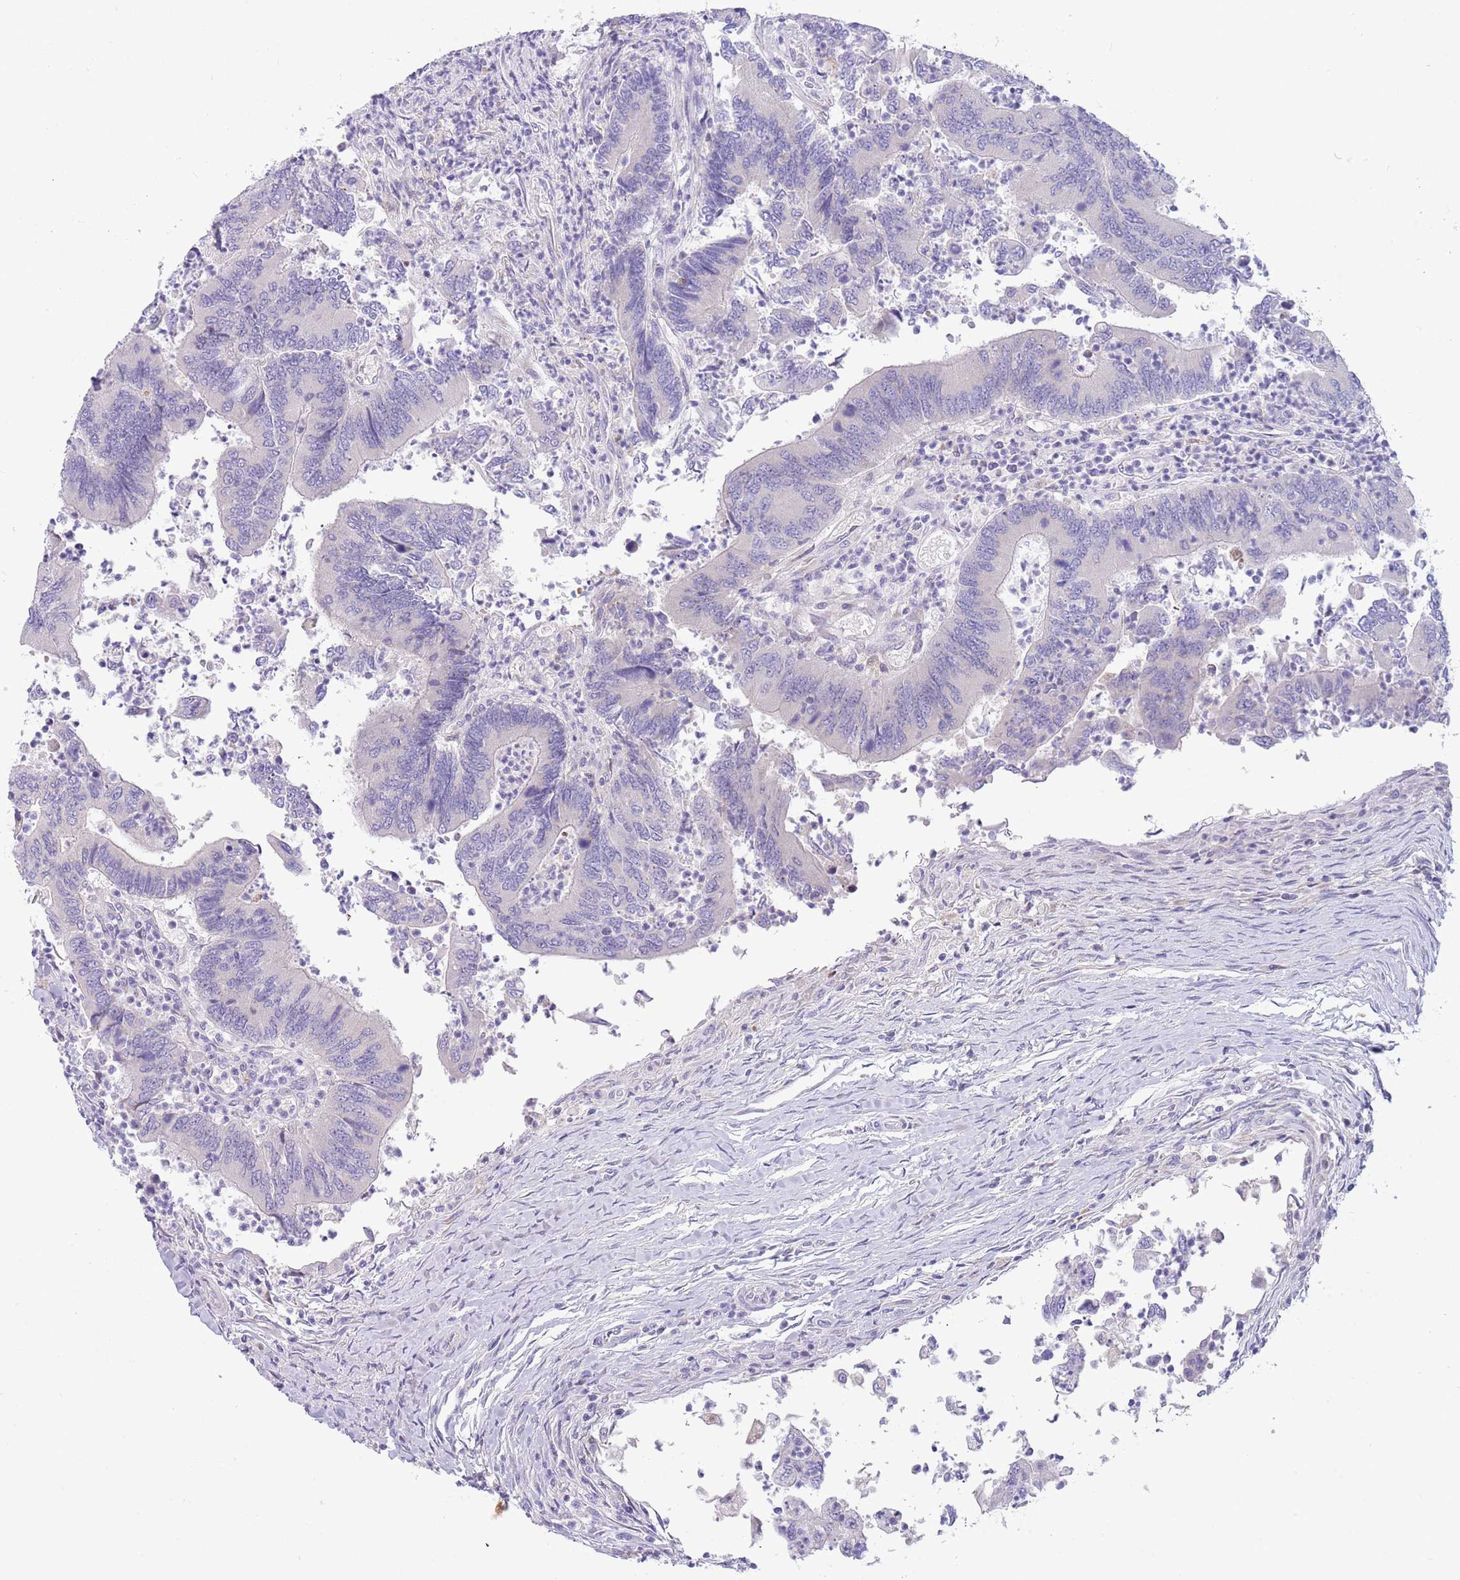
{"staining": {"intensity": "negative", "quantity": "none", "location": "none"}, "tissue": "colorectal cancer", "cell_type": "Tumor cells", "image_type": "cancer", "snomed": [{"axis": "morphology", "description": "Adenocarcinoma, NOS"}, {"axis": "topography", "description": "Colon"}], "caption": "A histopathology image of colorectal cancer stained for a protein demonstrates no brown staining in tumor cells. The staining is performed using DAB (3,3'-diaminobenzidine) brown chromogen with nuclei counter-stained in using hematoxylin.", "gene": "DDHD1", "patient": {"sex": "female", "age": 67}}